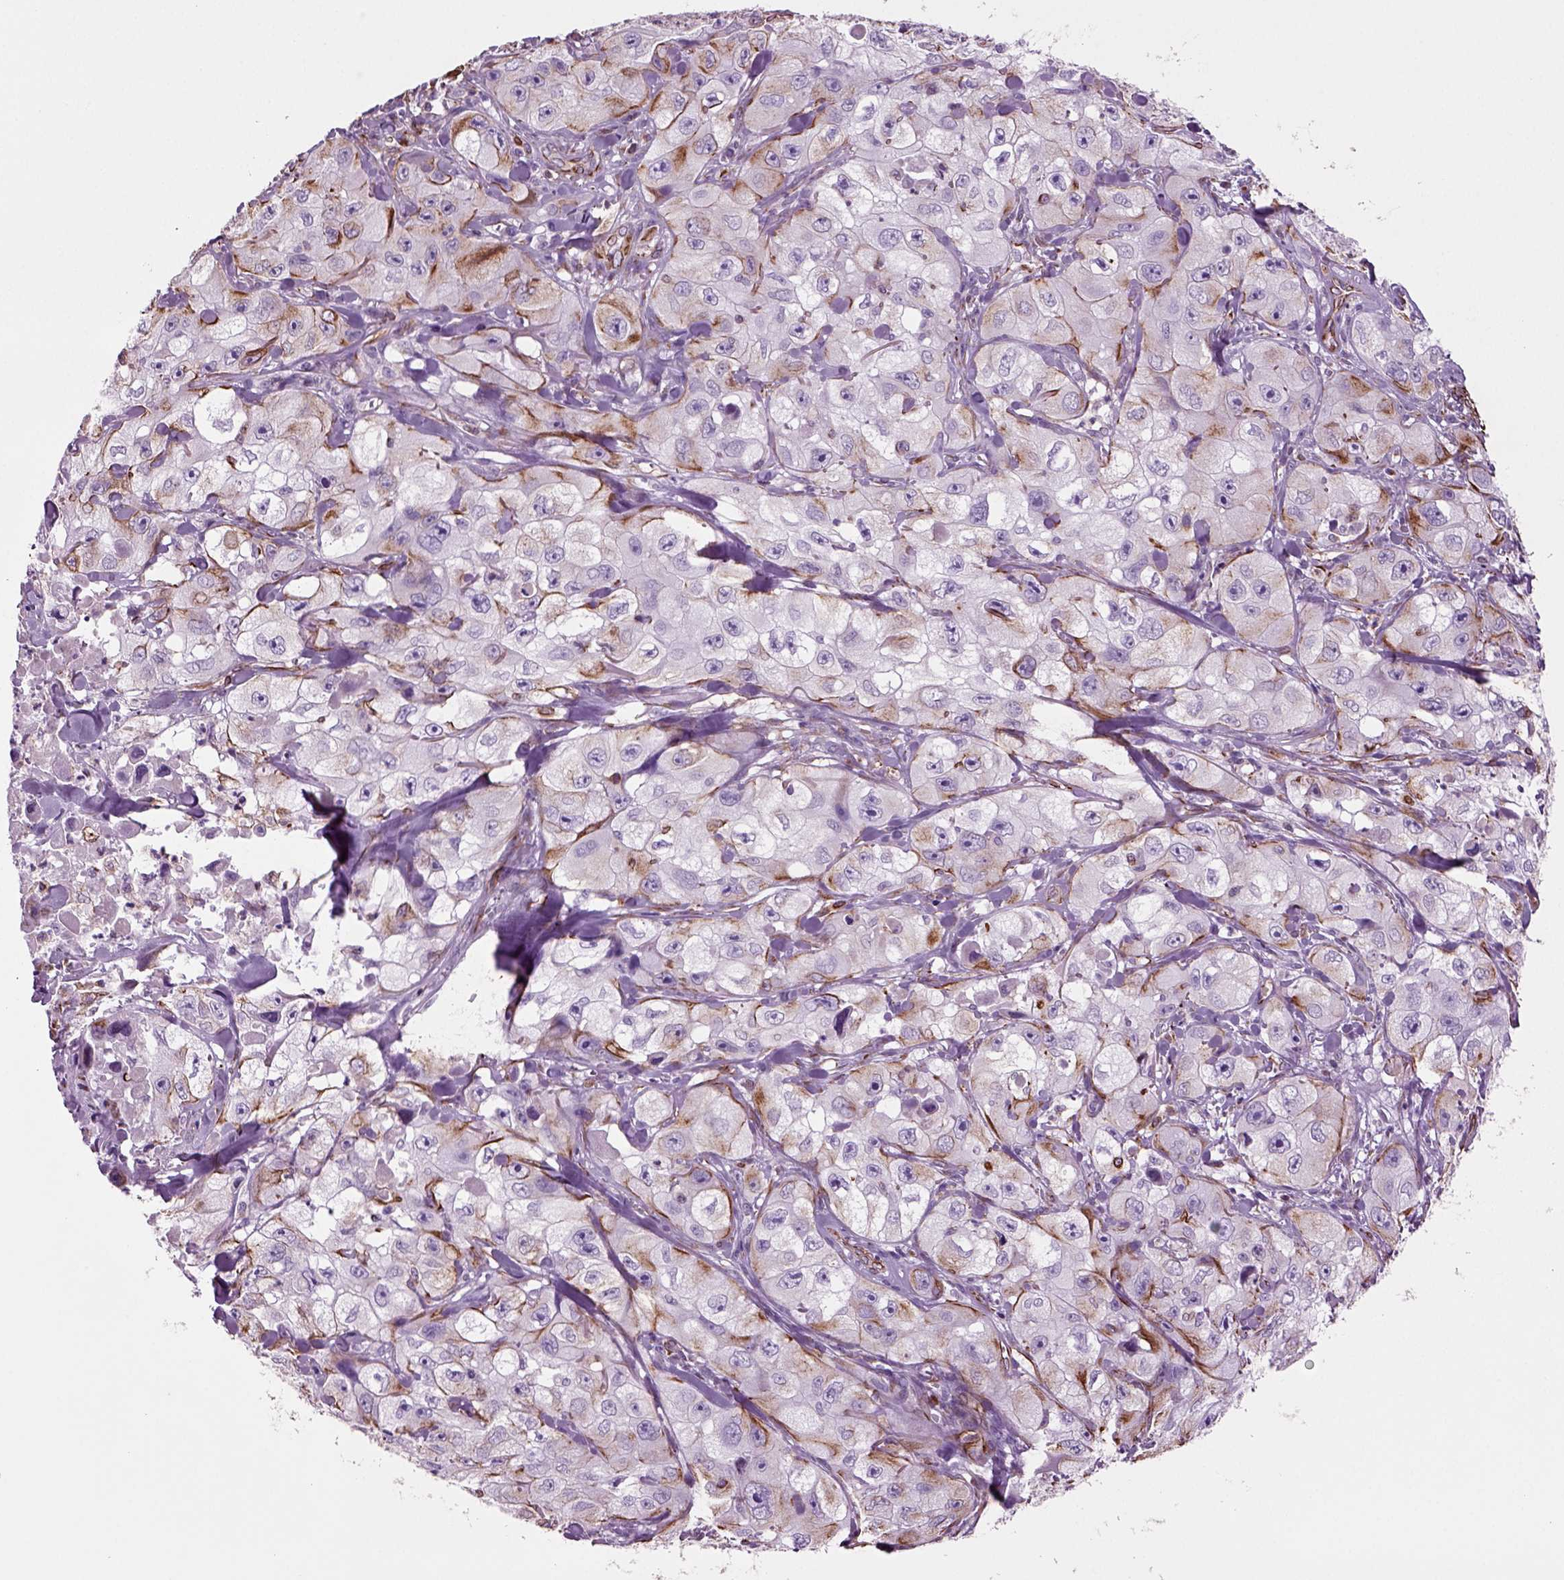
{"staining": {"intensity": "strong", "quantity": "<25%", "location": "cytoplasmic/membranous"}, "tissue": "skin cancer", "cell_type": "Tumor cells", "image_type": "cancer", "snomed": [{"axis": "morphology", "description": "Squamous cell carcinoma, NOS"}, {"axis": "topography", "description": "Skin"}, {"axis": "topography", "description": "Subcutis"}], "caption": "DAB (3,3'-diaminobenzidine) immunohistochemical staining of squamous cell carcinoma (skin) displays strong cytoplasmic/membranous protein expression in about <25% of tumor cells. The protein is shown in brown color, while the nuclei are stained blue.", "gene": "ACER3", "patient": {"sex": "male", "age": 73}}